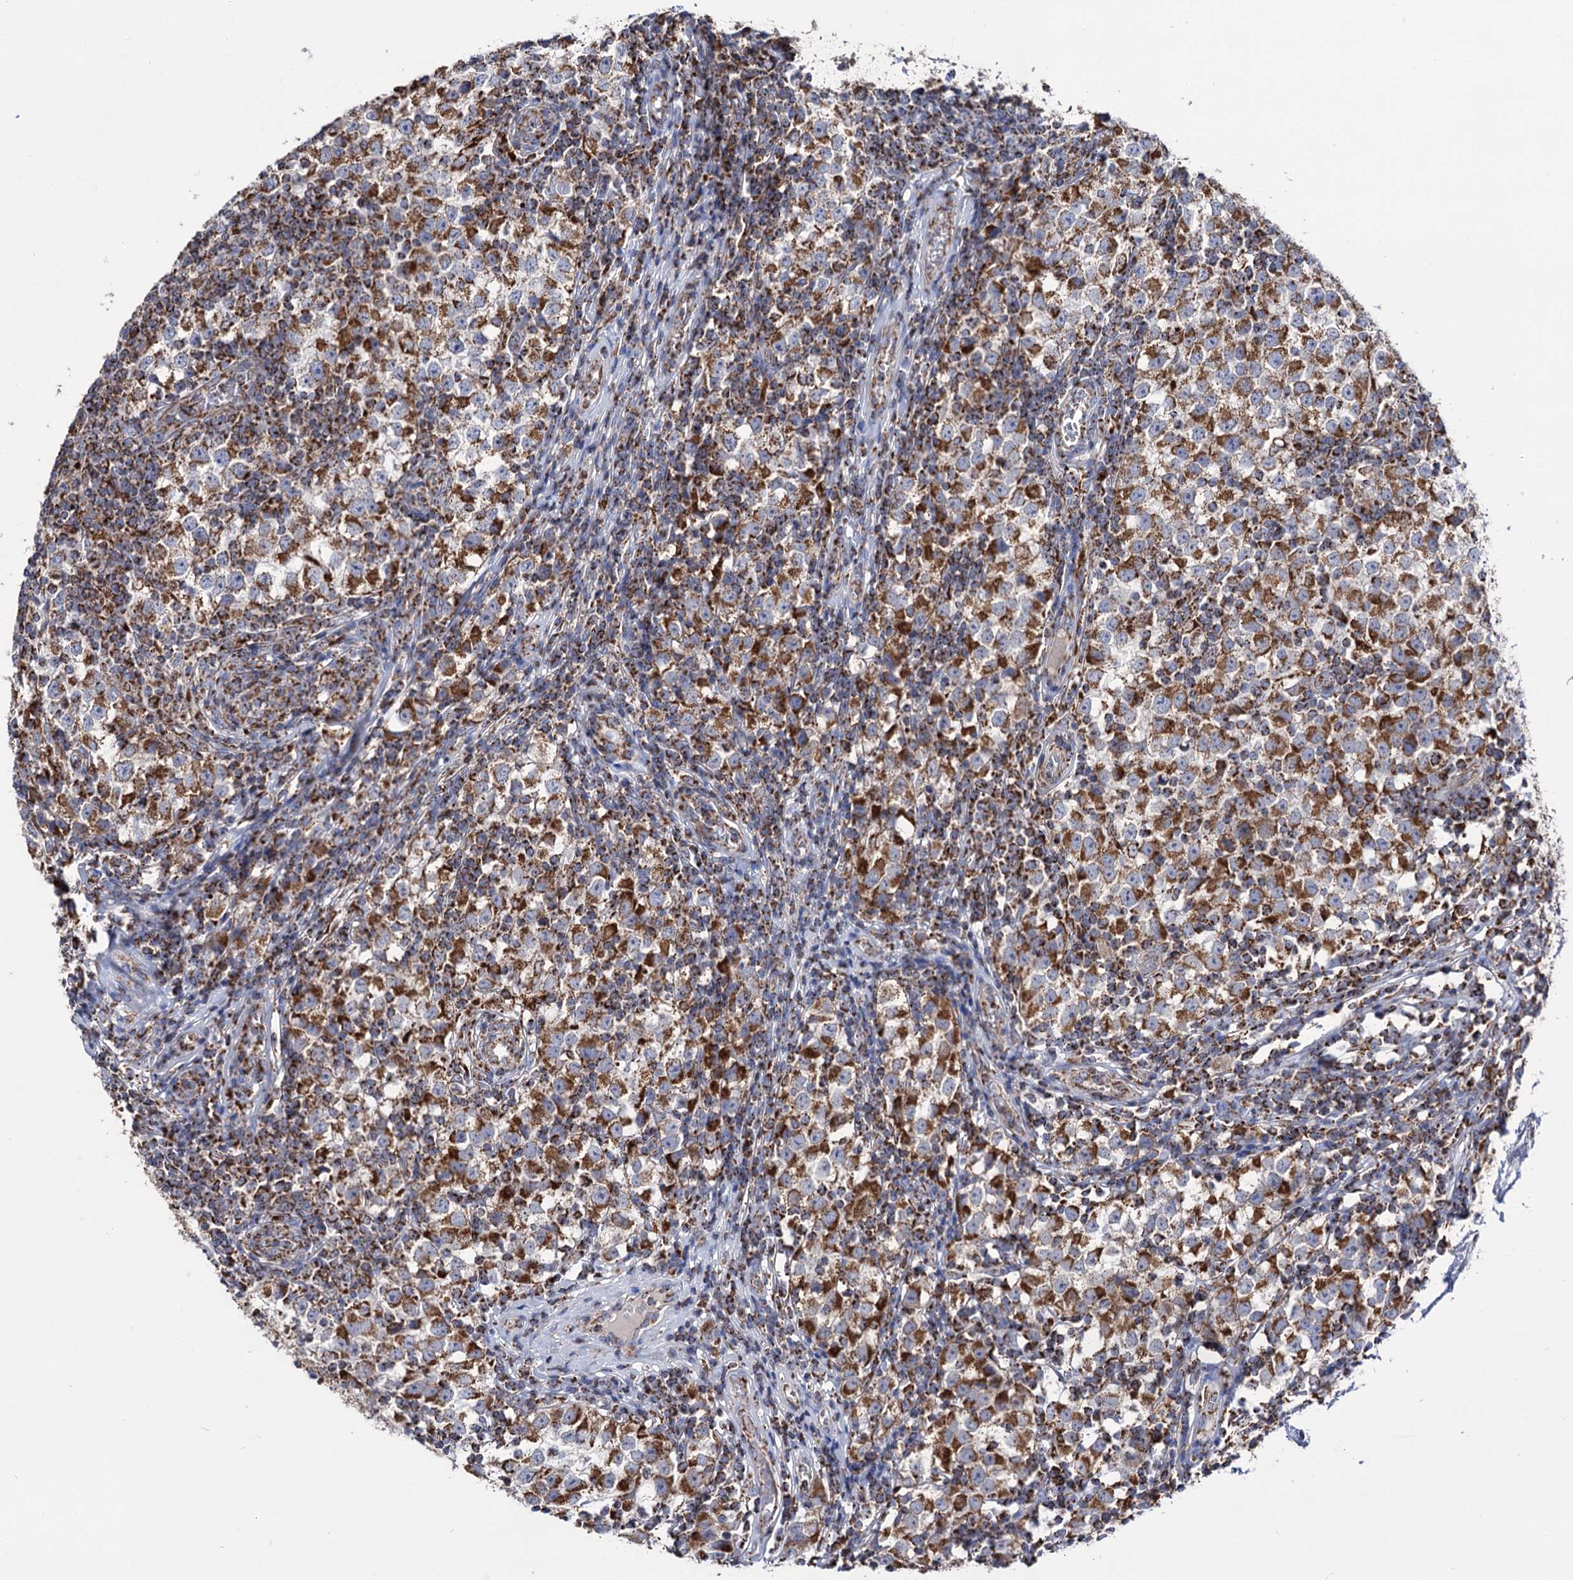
{"staining": {"intensity": "strong", "quantity": ">75%", "location": "cytoplasmic/membranous"}, "tissue": "testis cancer", "cell_type": "Tumor cells", "image_type": "cancer", "snomed": [{"axis": "morphology", "description": "Seminoma, NOS"}, {"axis": "topography", "description": "Testis"}], "caption": "A brown stain shows strong cytoplasmic/membranous expression of a protein in testis cancer (seminoma) tumor cells.", "gene": "ABHD10", "patient": {"sex": "male", "age": 65}}